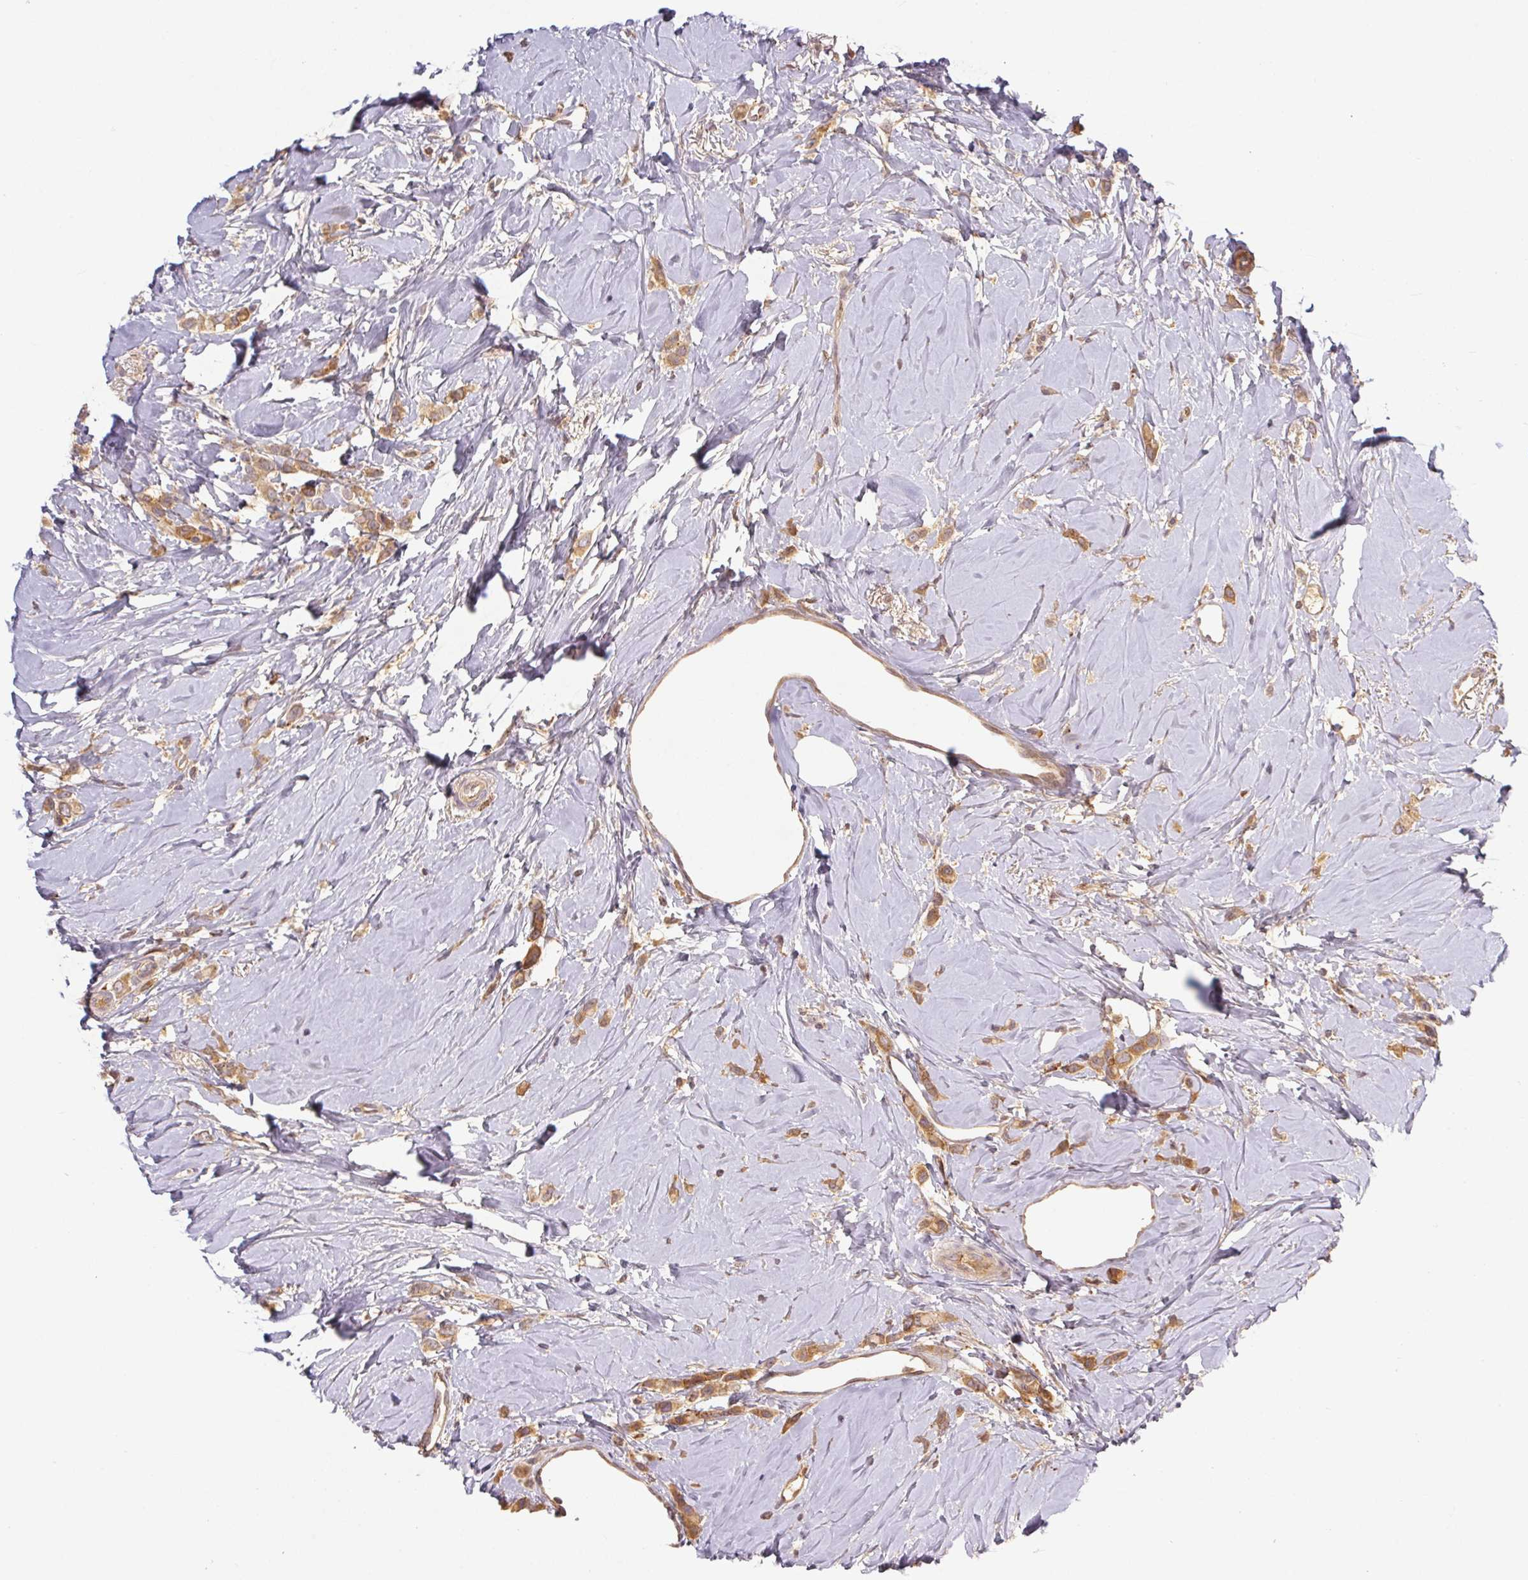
{"staining": {"intensity": "moderate", "quantity": ">75%", "location": "cytoplasmic/membranous"}, "tissue": "breast cancer", "cell_type": "Tumor cells", "image_type": "cancer", "snomed": [{"axis": "morphology", "description": "Lobular carcinoma"}, {"axis": "topography", "description": "Breast"}], "caption": "Immunohistochemical staining of human breast cancer (lobular carcinoma) reveals medium levels of moderate cytoplasmic/membranous expression in approximately >75% of tumor cells.", "gene": "MTHFD1", "patient": {"sex": "female", "age": 66}}